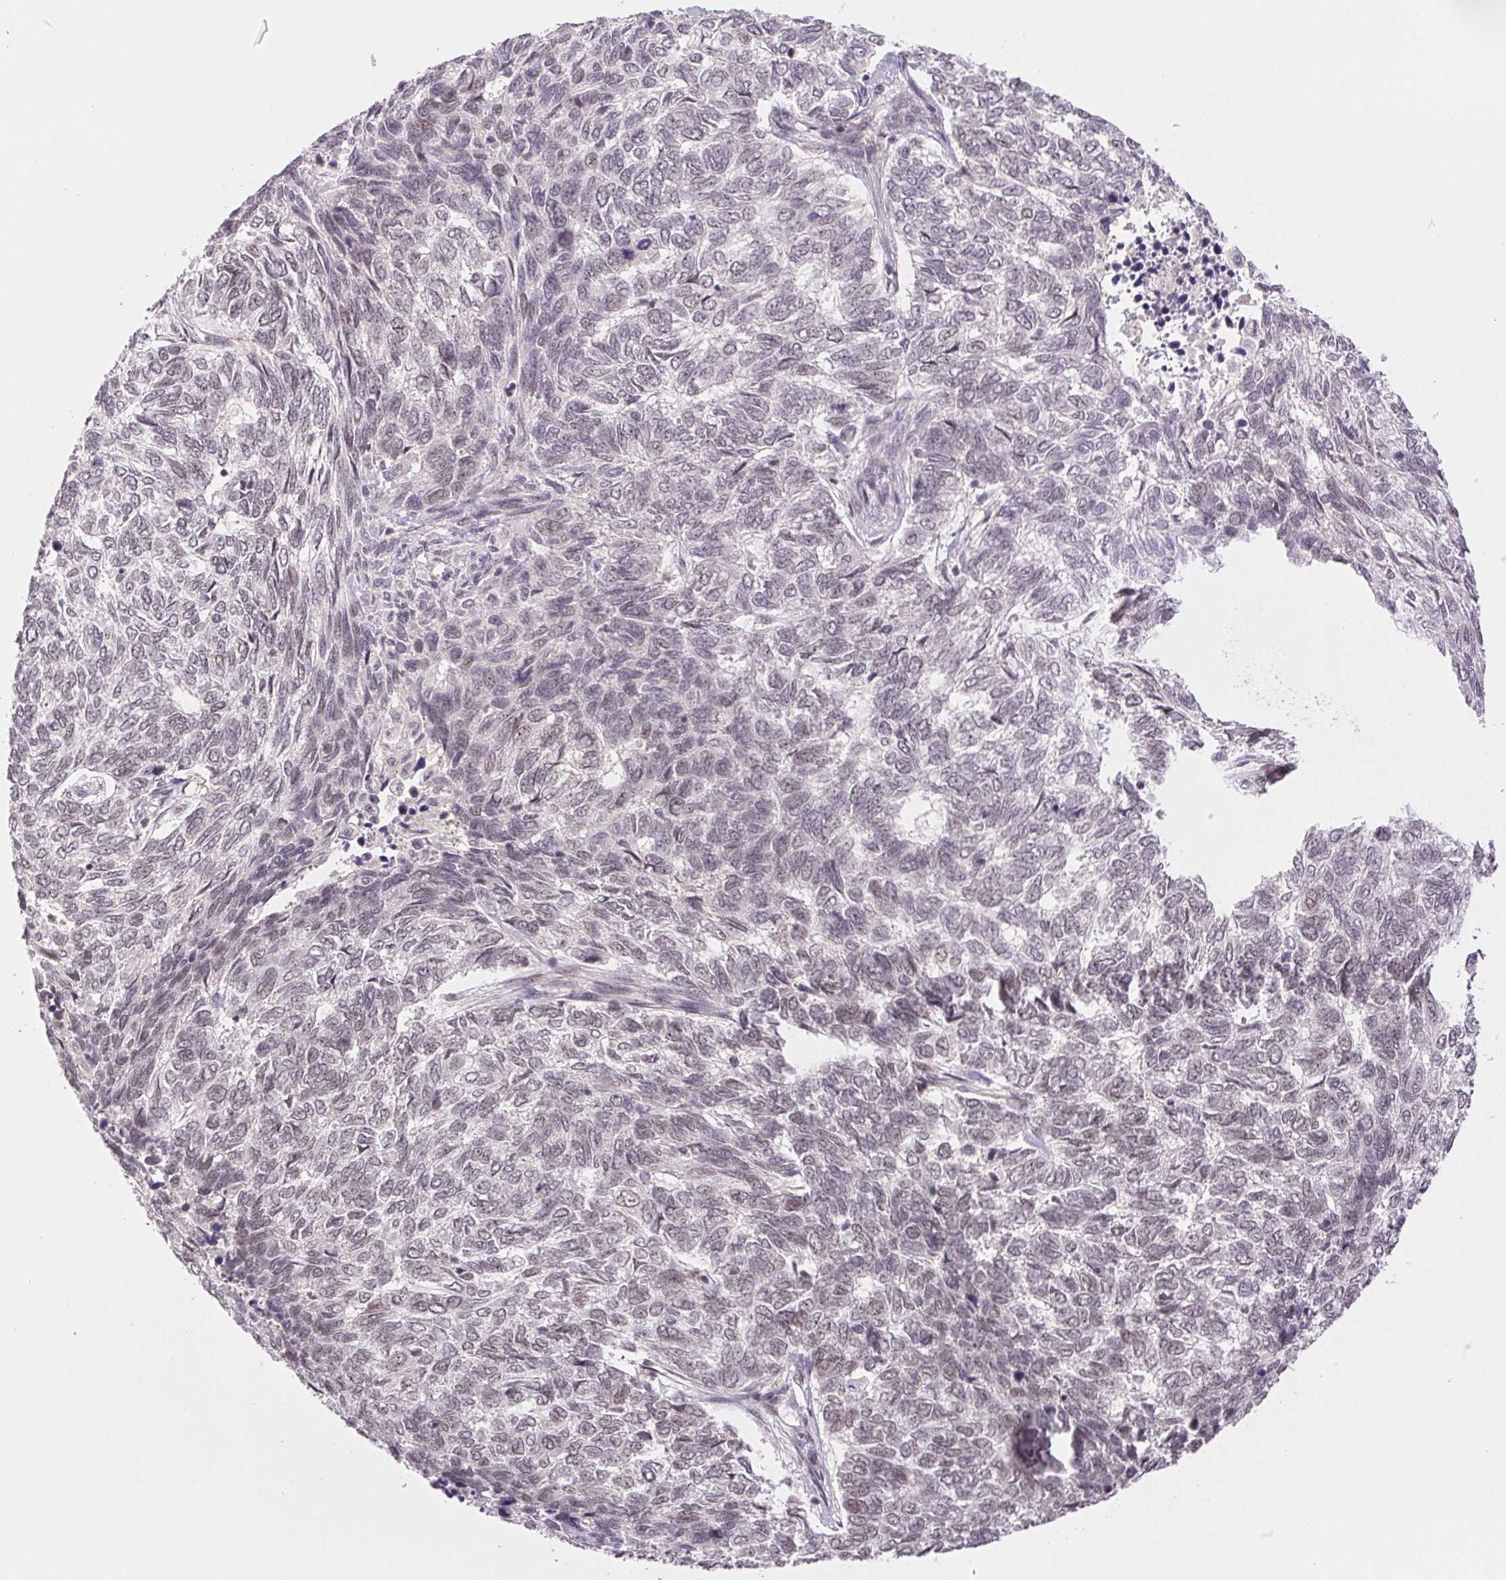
{"staining": {"intensity": "weak", "quantity": "<25%", "location": "nuclear"}, "tissue": "skin cancer", "cell_type": "Tumor cells", "image_type": "cancer", "snomed": [{"axis": "morphology", "description": "Basal cell carcinoma"}, {"axis": "topography", "description": "Skin"}], "caption": "Immunohistochemistry (IHC) micrograph of neoplastic tissue: human skin cancer stained with DAB (3,3'-diaminobenzidine) shows no significant protein expression in tumor cells. The staining was performed using DAB (3,3'-diaminobenzidine) to visualize the protein expression in brown, while the nuclei were stained in blue with hematoxylin (Magnification: 20x).", "gene": "PRPF18", "patient": {"sex": "female", "age": 65}}